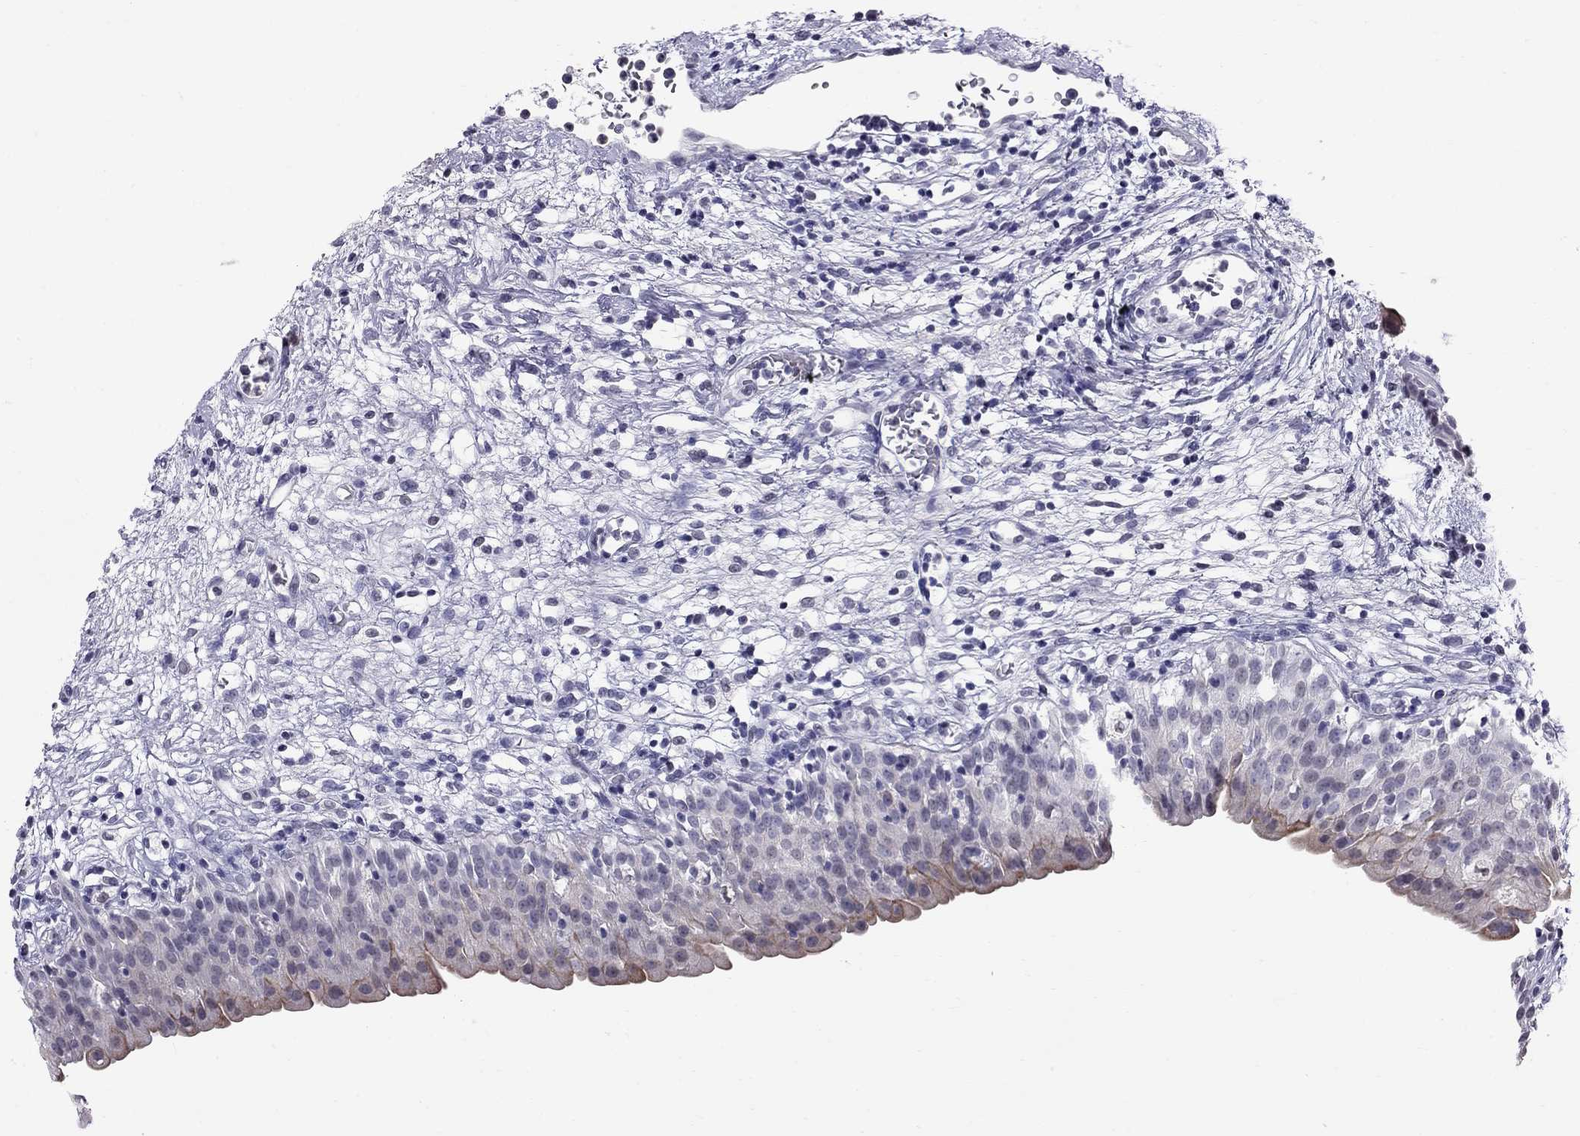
{"staining": {"intensity": "strong", "quantity": "<25%", "location": "cytoplasmic/membranous"}, "tissue": "urinary bladder", "cell_type": "Urothelial cells", "image_type": "normal", "snomed": [{"axis": "morphology", "description": "Normal tissue, NOS"}, {"axis": "topography", "description": "Urinary bladder"}], "caption": "Unremarkable urinary bladder was stained to show a protein in brown. There is medium levels of strong cytoplasmic/membranous positivity in about <25% of urothelial cells. (Brightfield microscopy of DAB IHC at high magnification).", "gene": "MUC15", "patient": {"sex": "male", "age": 76}}